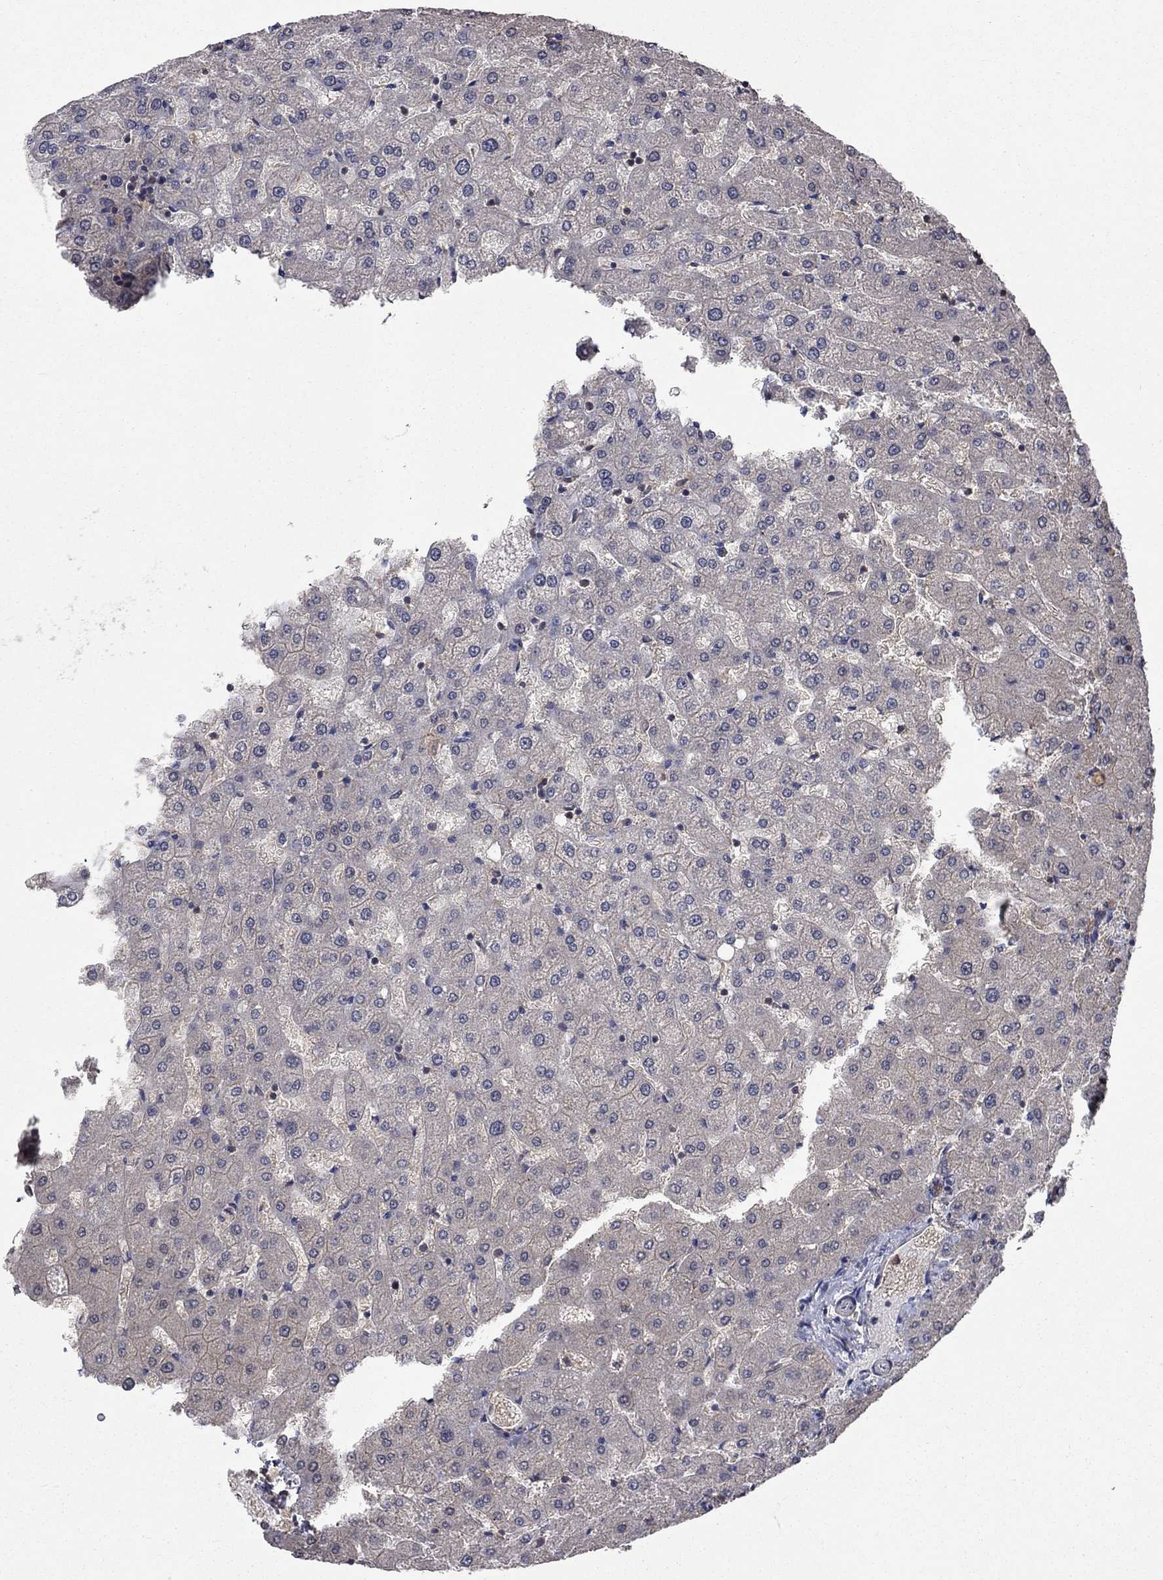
{"staining": {"intensity": "moderate", "quantity": ">75%", "location": "cytoplasmic/membranous"}, "tissue": "liver", "cell_type": "Cholangiocytes", "image_type": "normal", "snomed": [{"axis": "morphology", "description": "Normal tissue, NOS"}, {"axis": "topography", "description": "Liver"}], "caption": "Brown immunohistochemical staining in normal liver demonstrates moderate cytoplasmic/membranous positivity in approximately >75% of cholangiocytes. The protein is stained brown, and the nuclei are stained in blue (DAB (3,3'-diaminobenzidine) IHC with brightfield microscopy, high magnification).", "gene": "IAH1", "patient": {"sex": "female", "age": 50}}